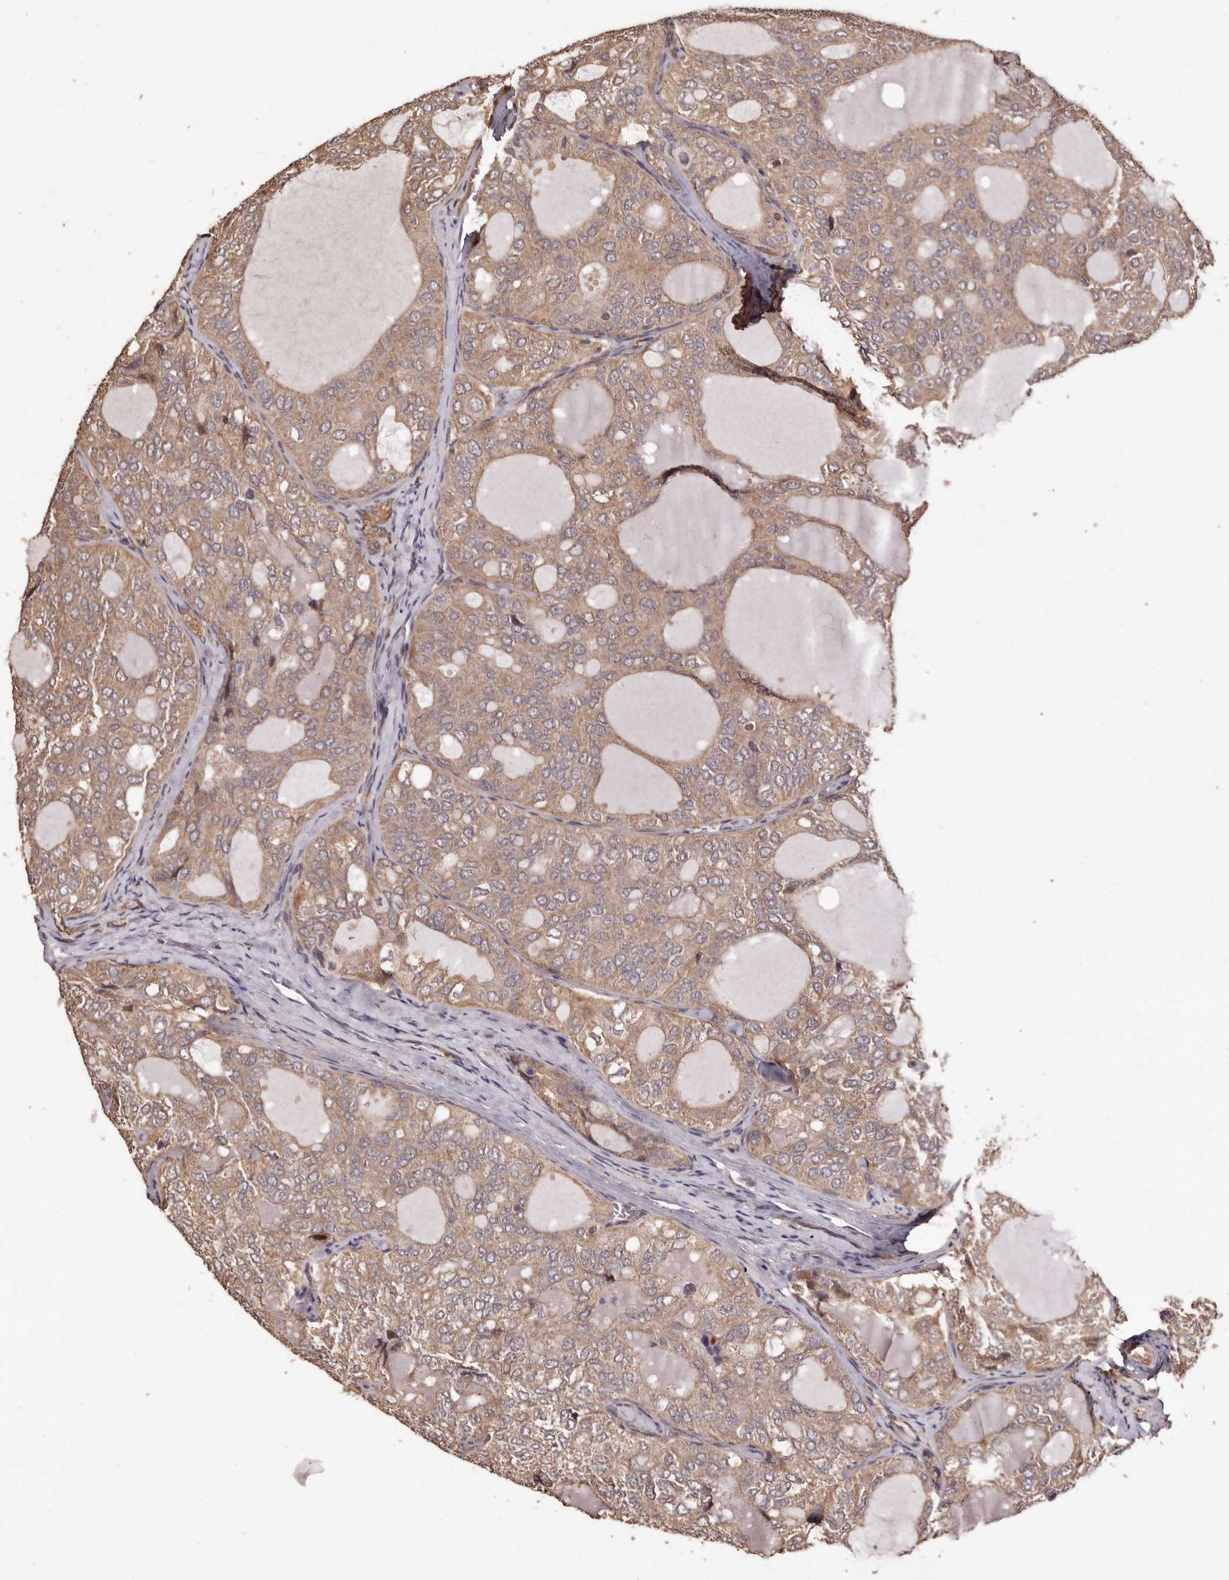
{"staining": {"intensity": "weak", "quantity": ">75%", "location": "cytoplasmic/membranous"}, "tissue": "thyroid cancer", "cell_type": "Tumor cells", "image_type": "cancer", "snomed": [{"axis": "morphology", "description": "Follicular adenoma carcinoma, NOS"}, {"axis": "topography", "description": "Thyroid gland"}], "caption": "Immunohistochemical staining of human thyroid cancer reveals low levels of weak cytoplasmic/membranous protein expression in about >75% of tumor cells.", "gene": "COQ8B", "patient": {"sex": "male", "age": 75}}